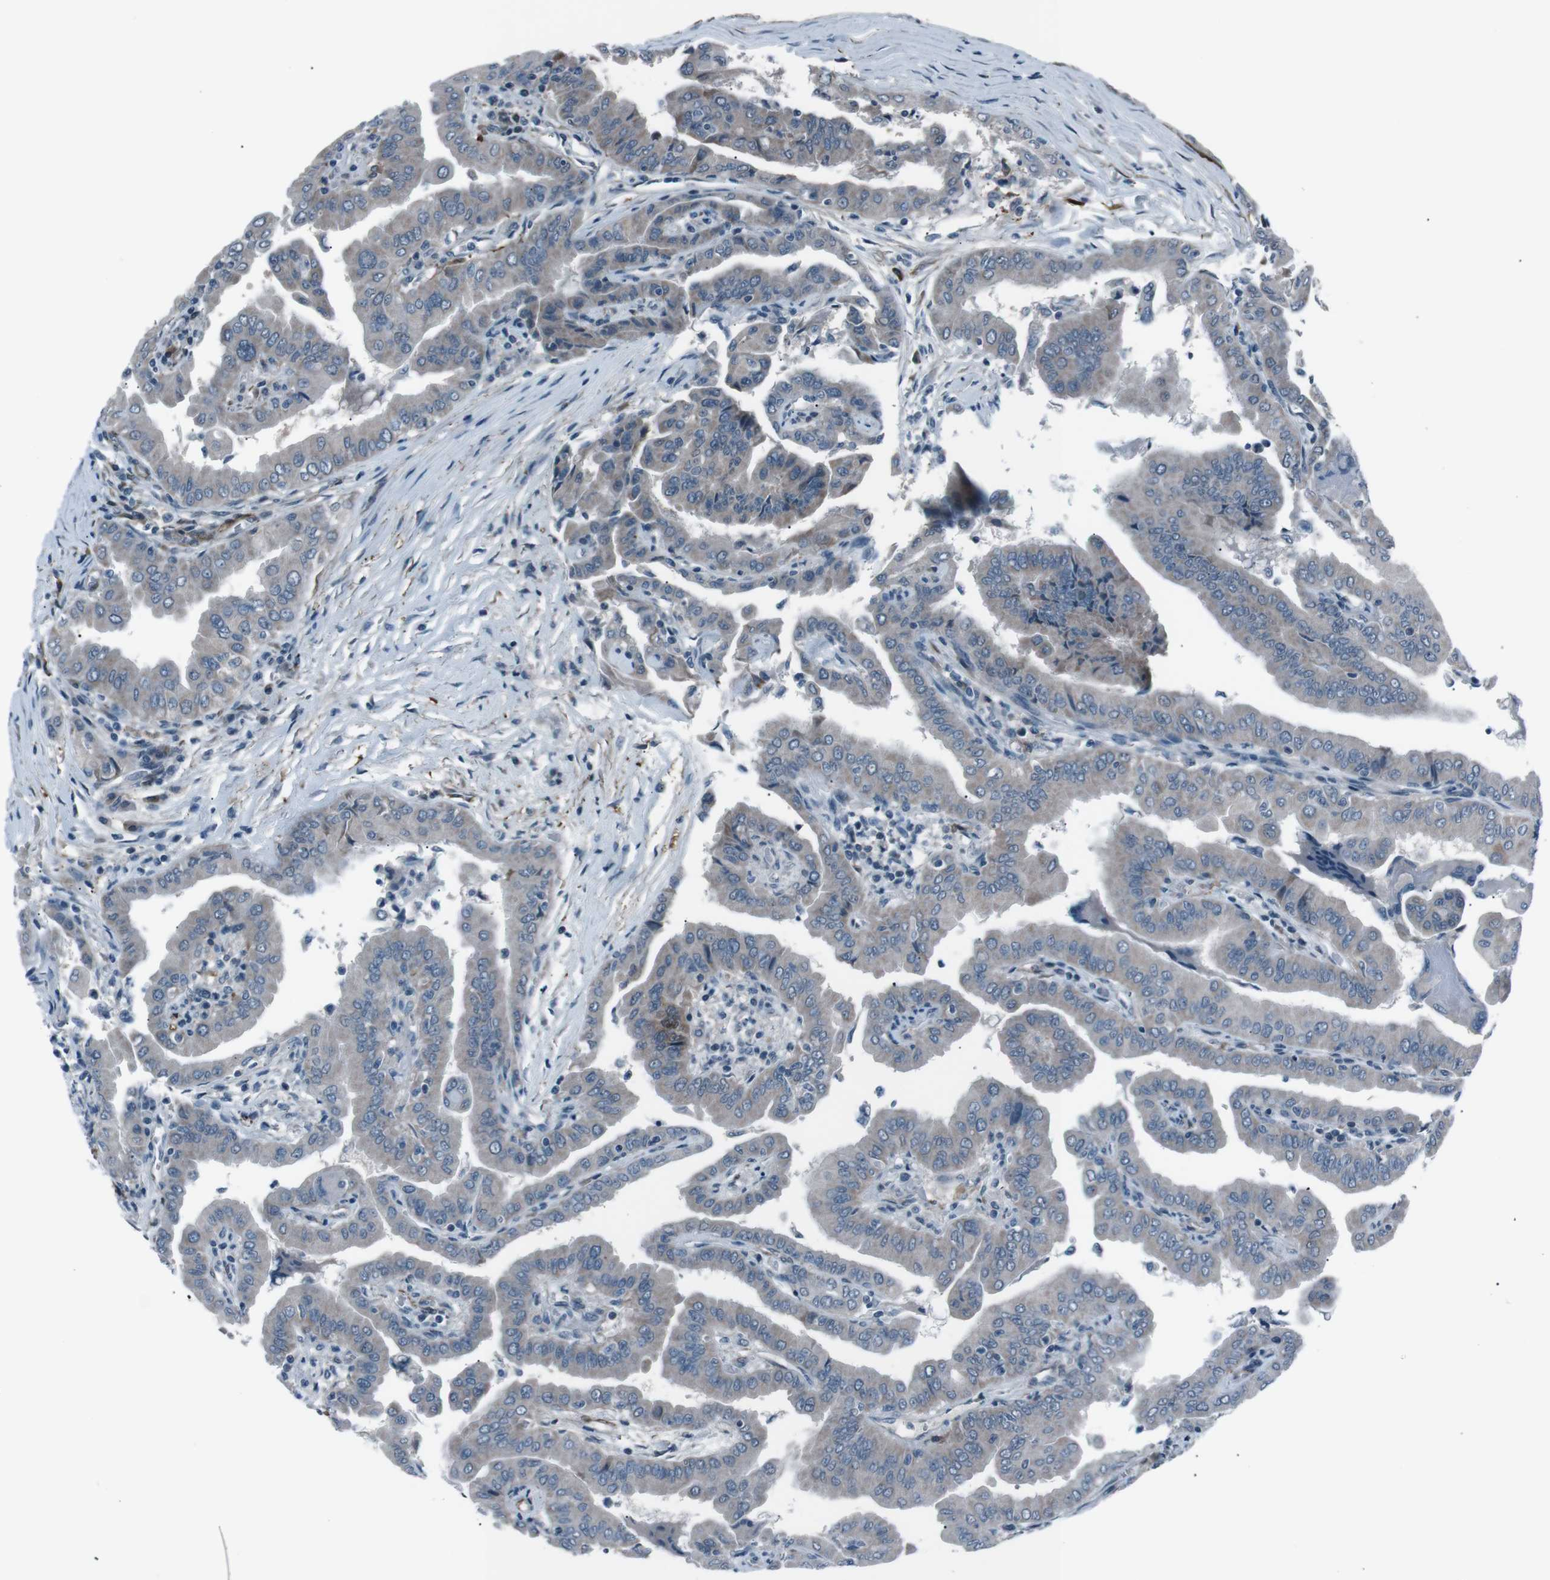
{"staining": {"intensity": "negative", "quantity": "none", "location": "none"}, "tissue": "thyroid cancer", "cell_type": "Tumor cells", "image_type": "cancer", "snomed": [{"axis": "morphology", "description": "Papillary adenocarcinoma, NOS"}, {"axis": "topography", "description": "Thyroid gland"}], "caption": "Papillary adenocarcinoma (thyroid) stained for a protein using IHC displays no positivity tumor cells.", "gene": "PDLIM5", "patient": {"sex": "male", "age": 33}}